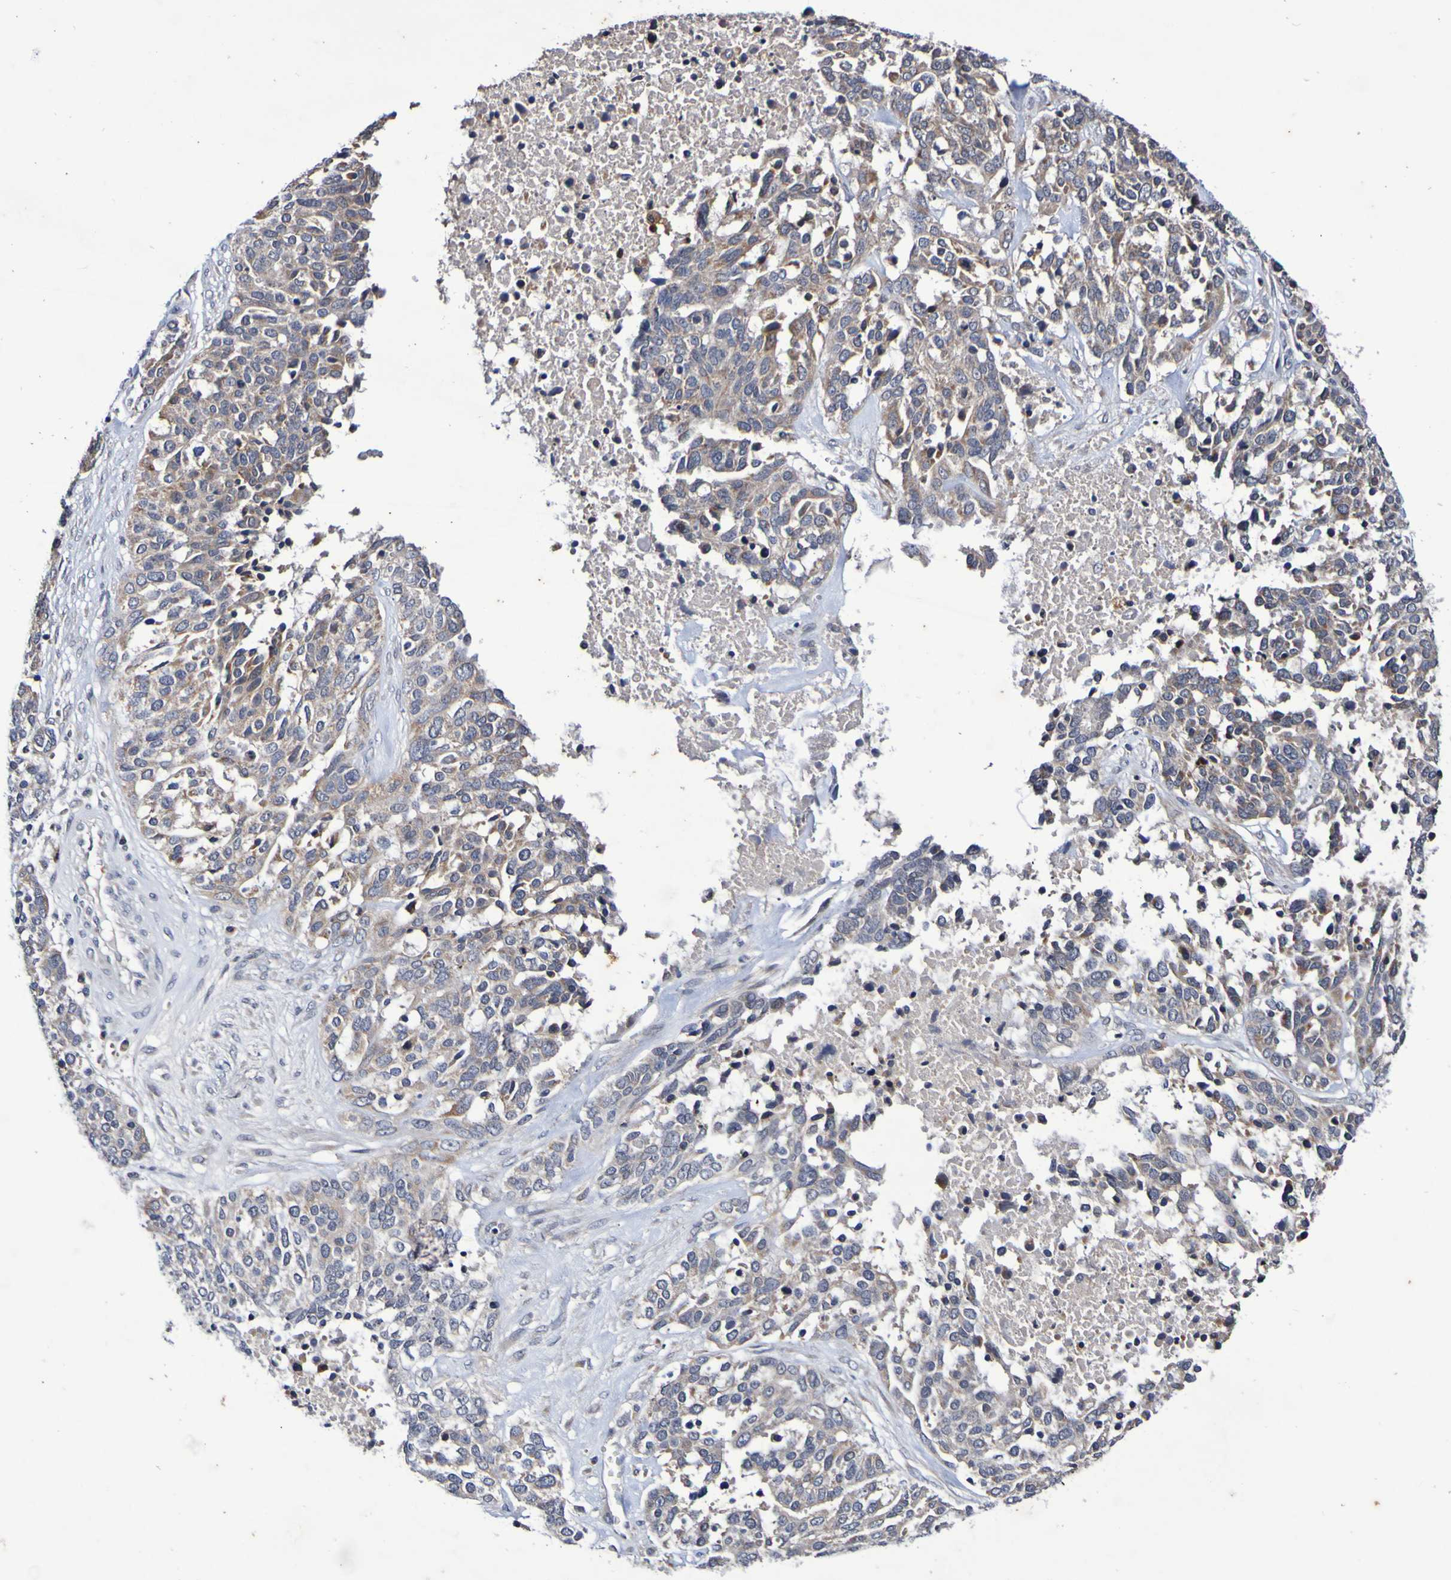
{"staining": {"intensity": "weak", "quantity": "25%-75%", "location": "cytoplasmic/membranous"}, "tissue": "ovarian cancer", "cell_type": "Tumor cells", "image_type": "cancer", "snomed": [{"axis": "morphology", "description": "Cystadenocarcinoma, serous, NOS"}, {"axis": "topography", "description": "Ovary"}], "caption": "Human ovarian cancer stained with a brown dye reveals weak cytoplasmic/membranous positive staining in approximately 25%-75% of tumor cells.", "gene": "PTP4A2", "patient": {"sex": "female", "age": 44}}